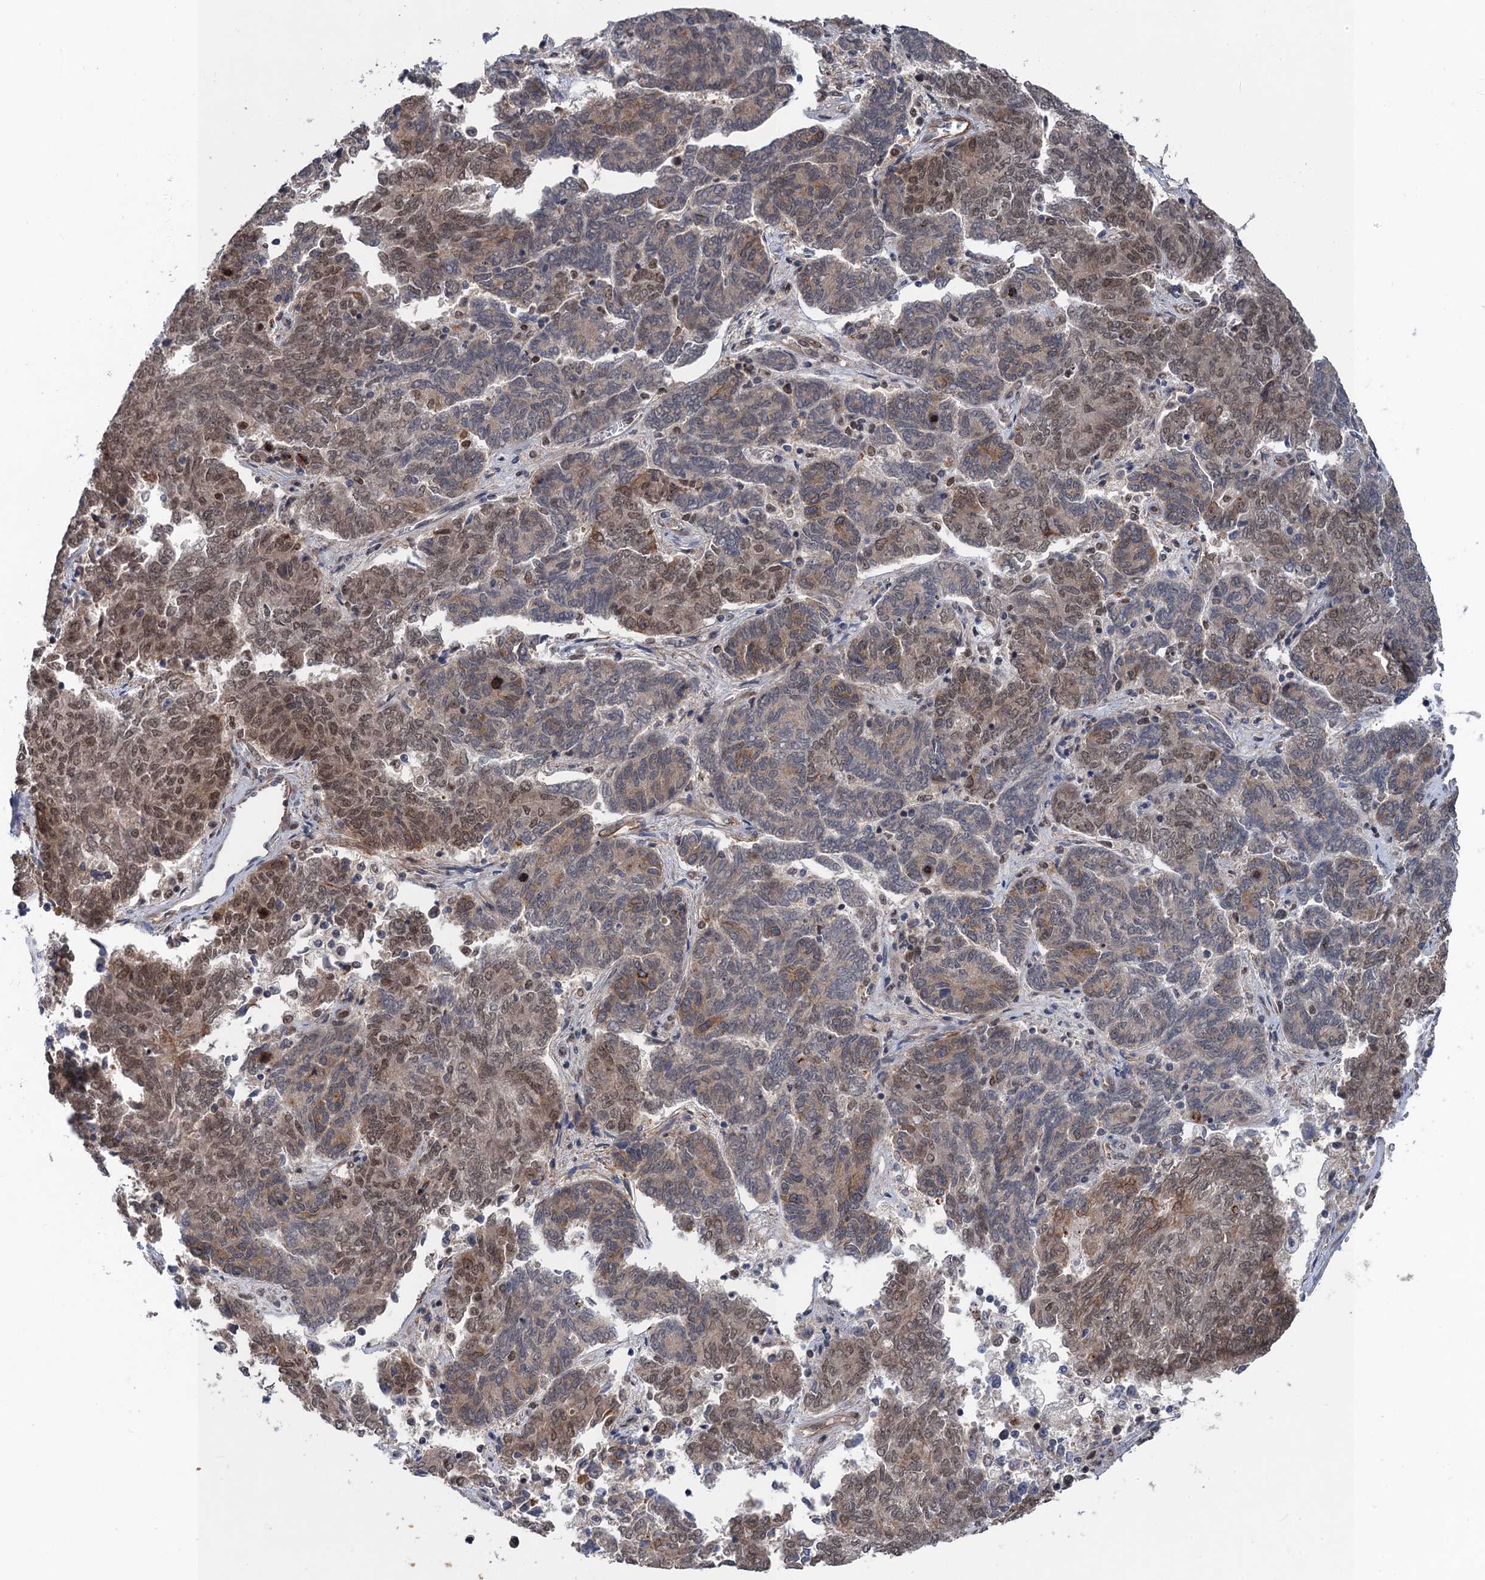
{"staining": {"intensity": "moderate", "quantity": ">75%", "location": "cytoplasmic/membranous"}, "tissue": "endometrial cancer", "cell_type": "Tumor cells", "image_type": "cancer", "snomed": [{"axis": "morphology", "description": "Adenocarcinoma, NOS"}, {"axis": "topography", "description": "Endometrium"}], "caption": "A photomicrograph showing moderate cytoplasmic/membranous staining in approximately >75% of tumor cells in endometrial adenocarcinoma, as visualized by brown immunohistochemical staining.", "gene": "TTC31", "patient": {"sex": "female", "age": 80}}